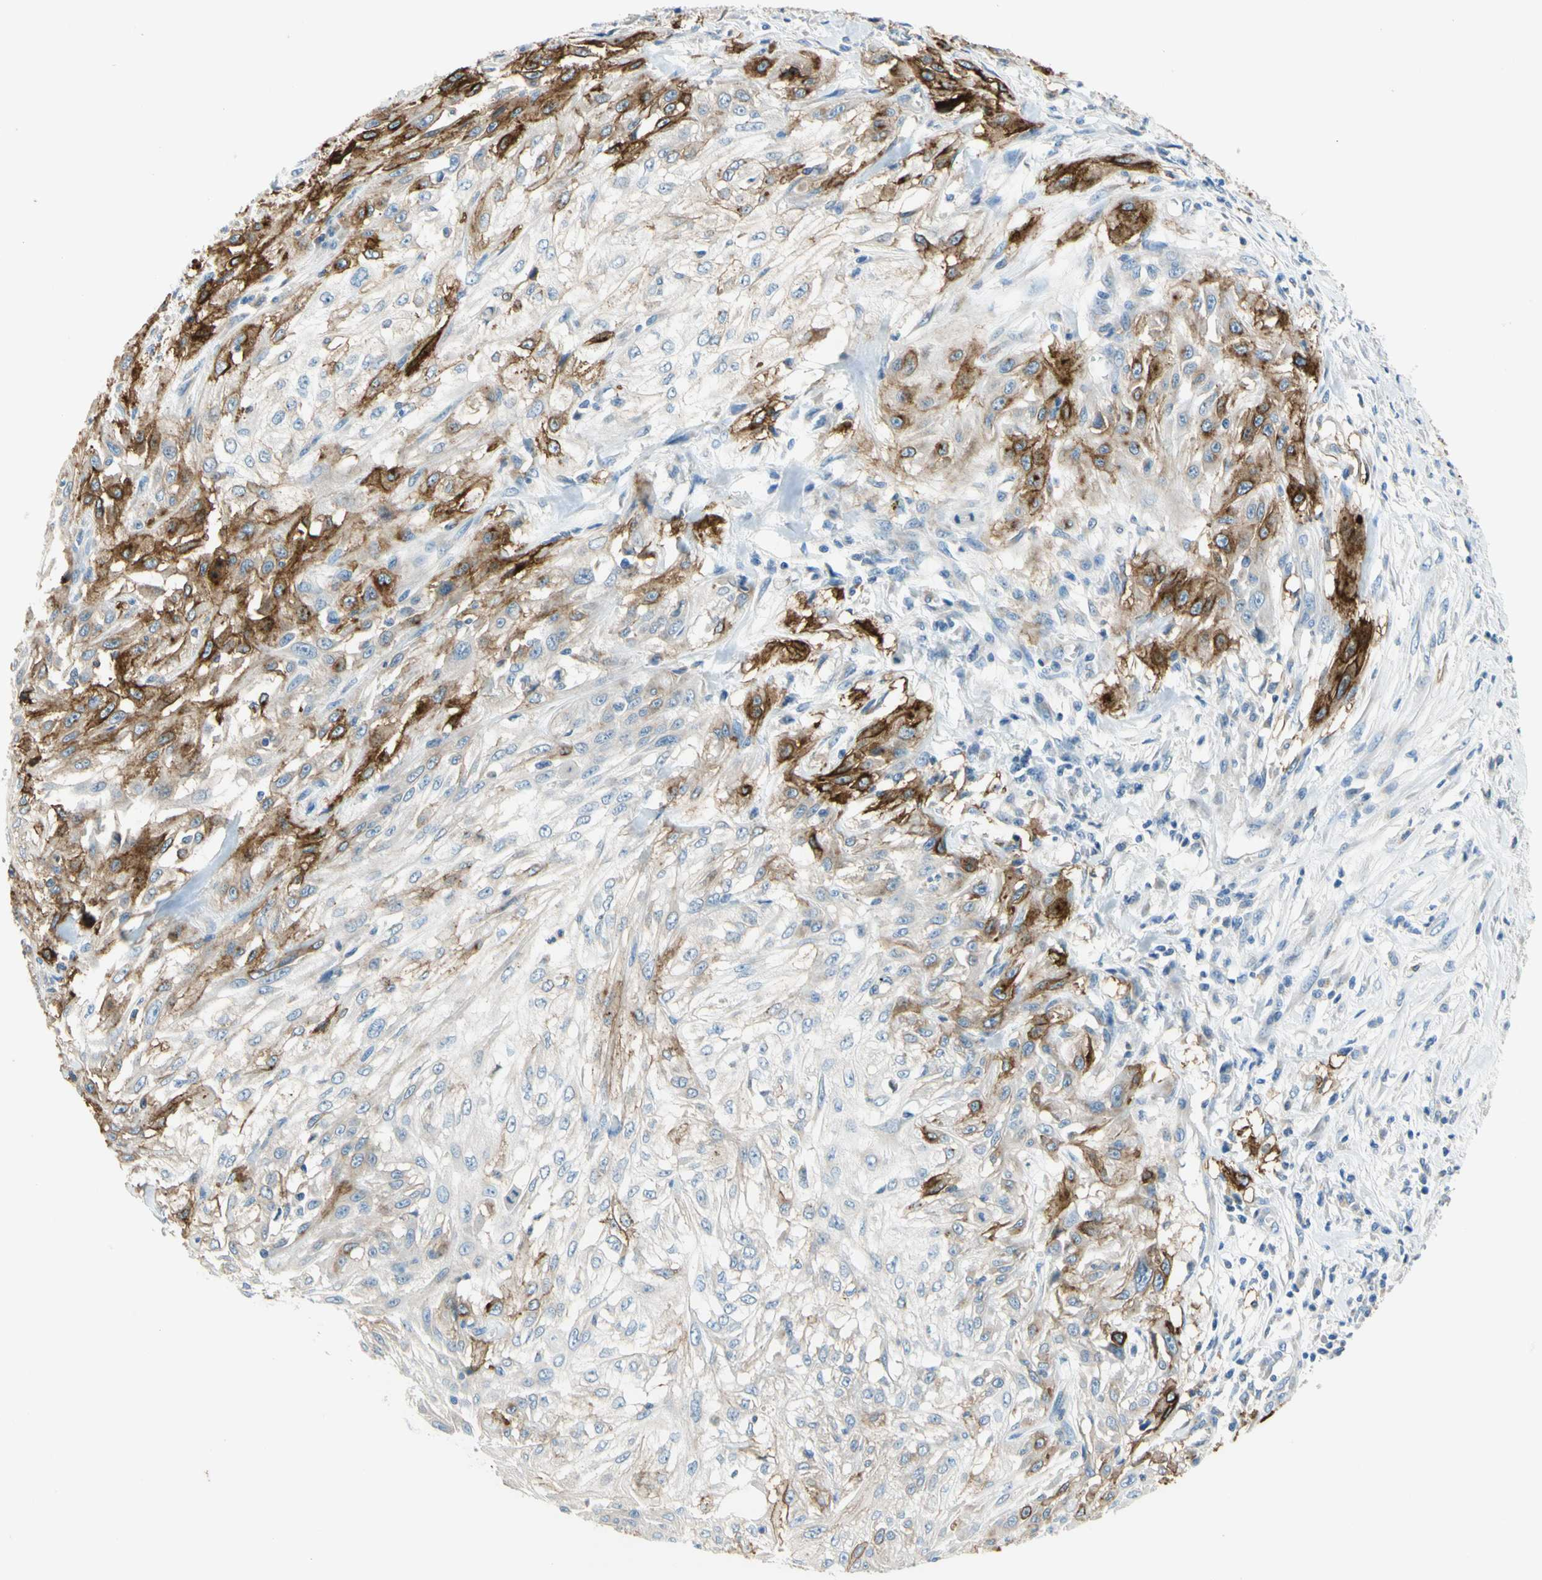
{"staining": {"intensity": "strong", "quantity": "25%-75%", "location": "cytoplasmic/membranous"}, "tissue": "skin cancer", "cell_type": "Tumor cells", "image_type": "cancer", "snomed": [{"axis": "morphology", "description": "Squamous cell carcinoma, NOS"}, {"axis": "topography", "description": "Skin"}], "caption": "The photomicrograph demonstrates a brown stain indicating the presence of a protein in the cytoplasmic/membranous of tumor cells in skin cancer. The protein of interest is stained brown, and the nuclei are stained in blue (DAB IHC with brightfield microscopy, high magnification).", "gene": "F3", "patient": {"sex": "male", "age": 75}}